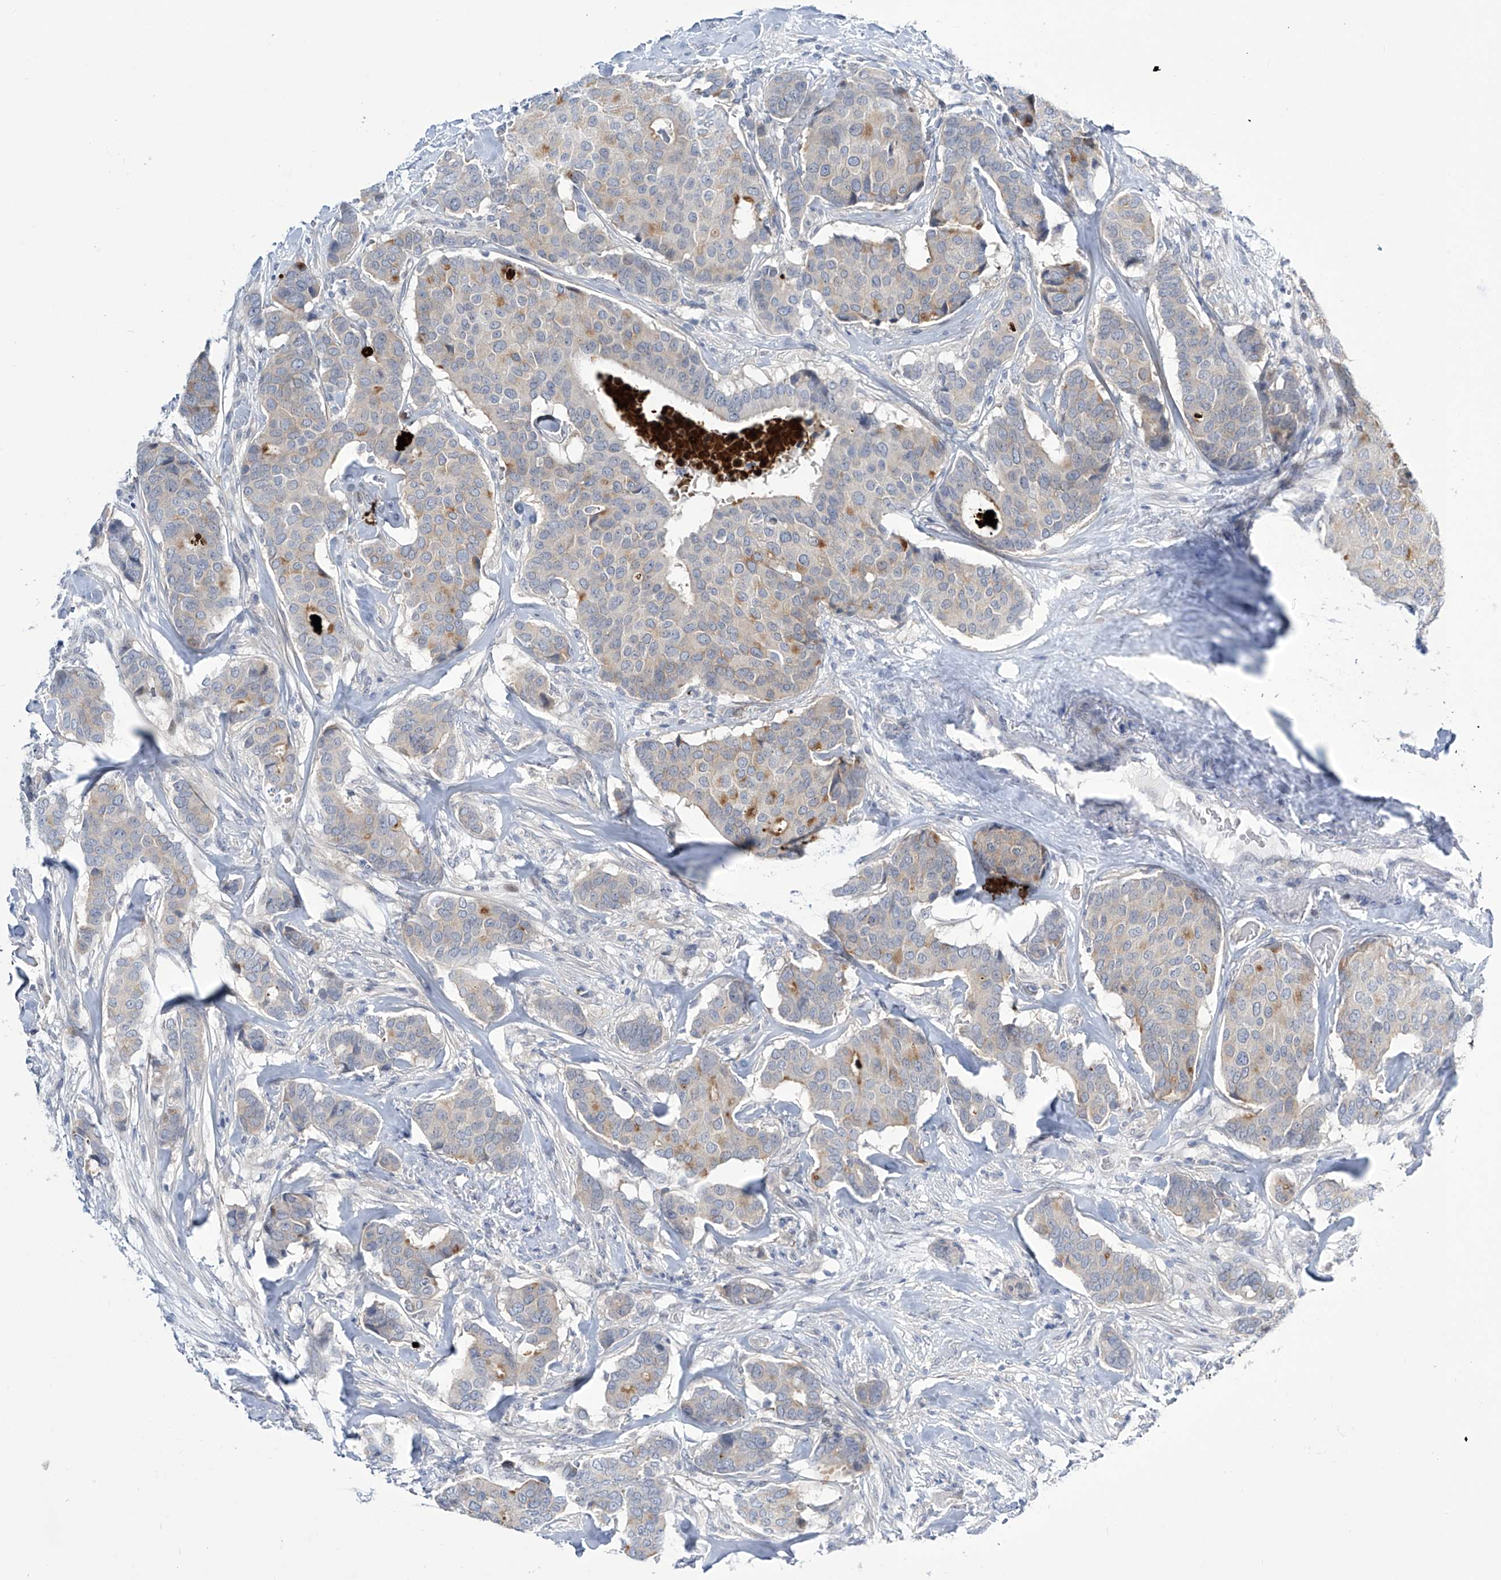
{"staining": {"intensity": "moderate", "quantity": "<25%", "location": "cytoplasmic/membranous"}, "tissue": "breast cancer", "cell_type": "Tumor cells", "image_type": "cancer", "snomed": [{"axis": "morphology", "description": "Duct carcinoma"}, {"axis": "topography", "description": "Breast"}], "caption": "This image demonstrates breast cancer (intraductal carcinoma) stained with IHC to label a protein in brown. The cytoplasmic/membranous of tumor cells show moderate positivity for the protein. Nuclei are counter-stained blue.", "gene": "TRIM60", "patient": {"sex": "female", "age": 75}}